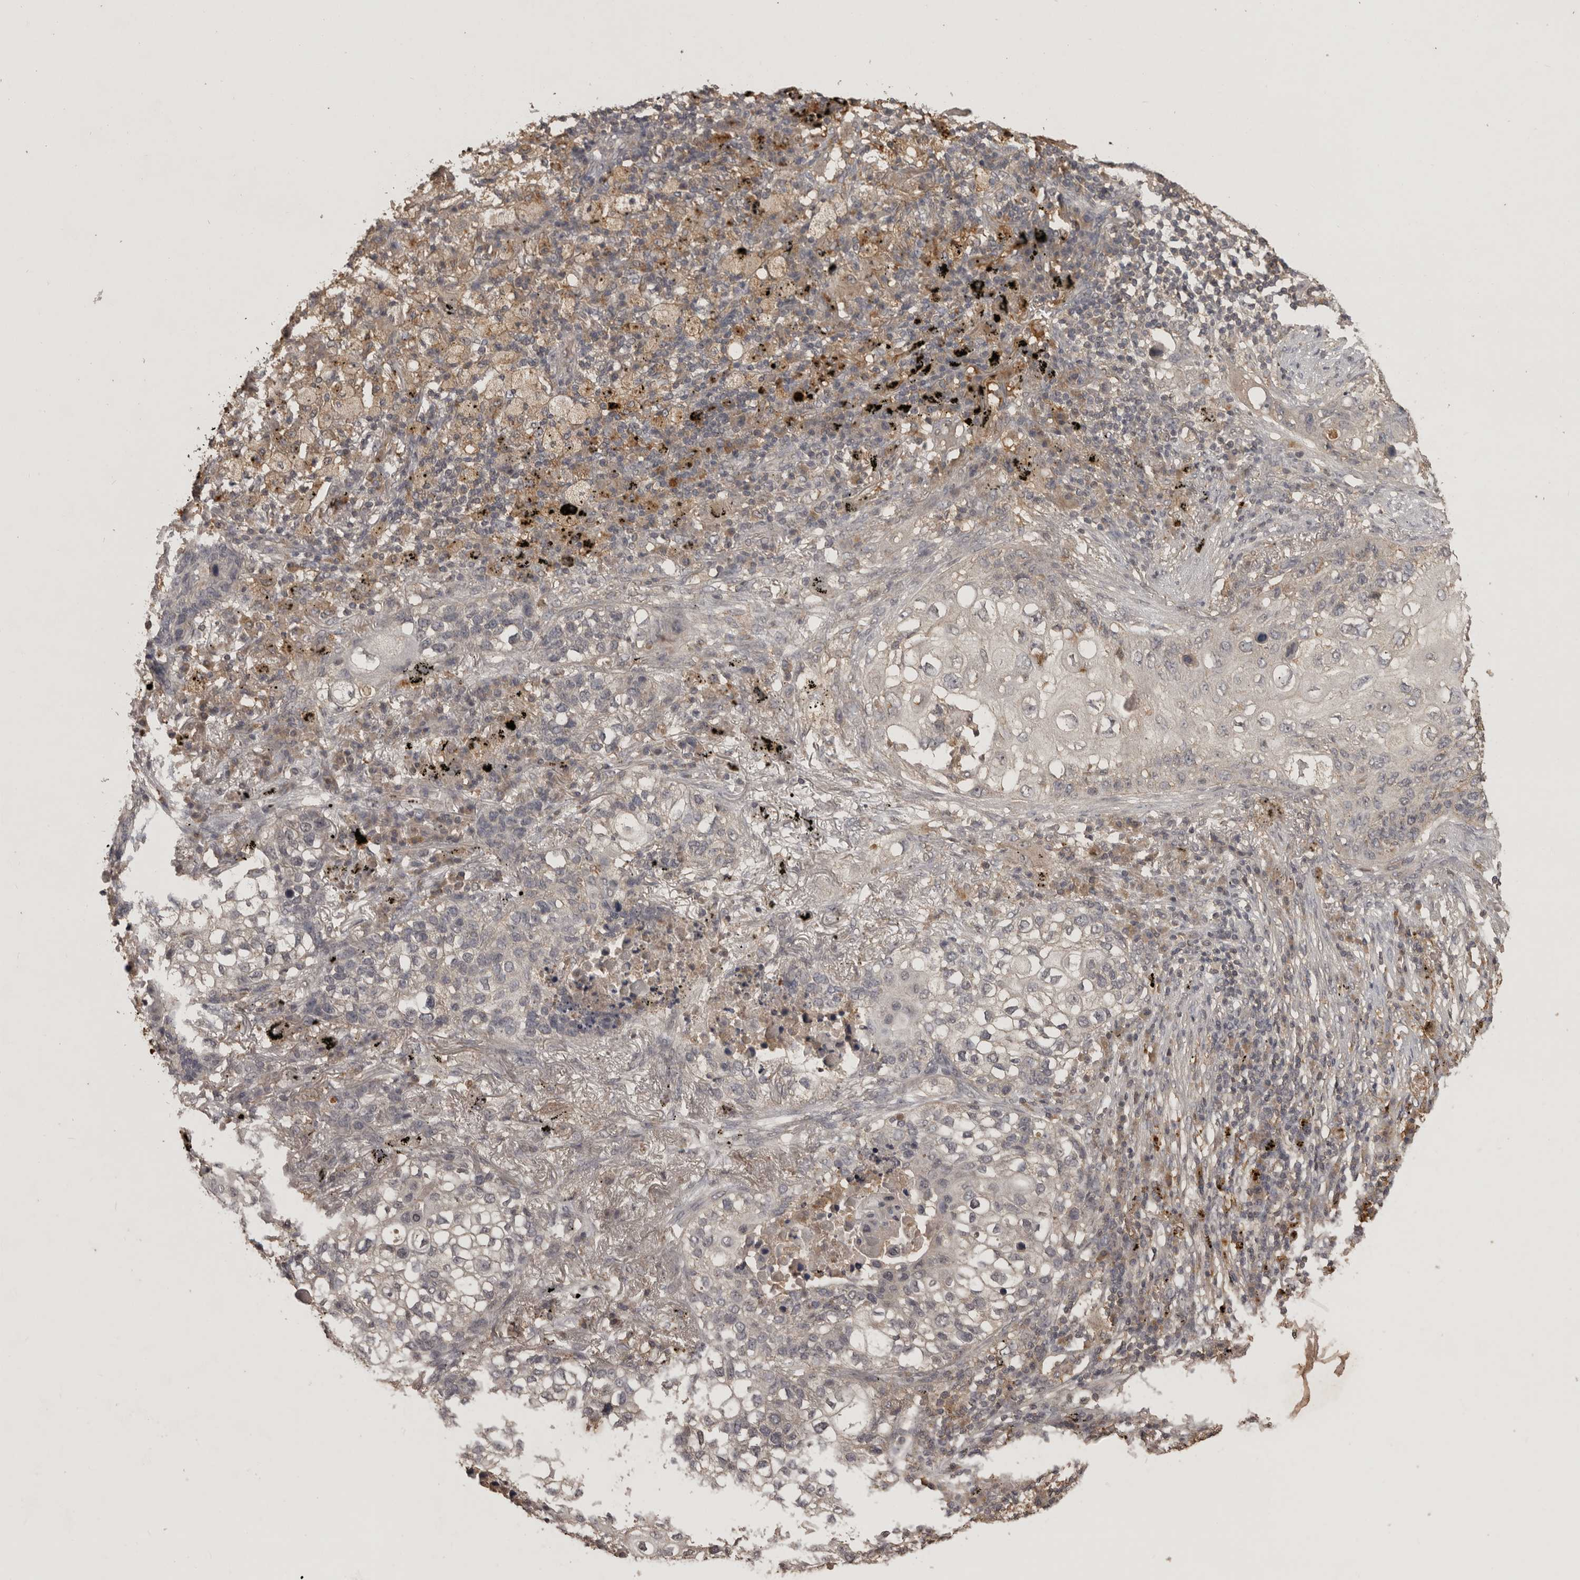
{"staining": {"intensity": "negative", "quantity": "none", "location": "none"}, "tissue": "lung cancer", "cell_type": "Tumor cells", "image_type": "cancer", "snomed": [{"axis": "morphology", "description": "Squamous cell carcinoma, NOS"}, {"axis": "topography", "description": "Lung"}], "caption": "Photomicrograph shows no protein positivity in tumor cells of lung cancer tissue.", "gene": "ADAMTS4", "patient": {"sex": "female", "age": 63}}